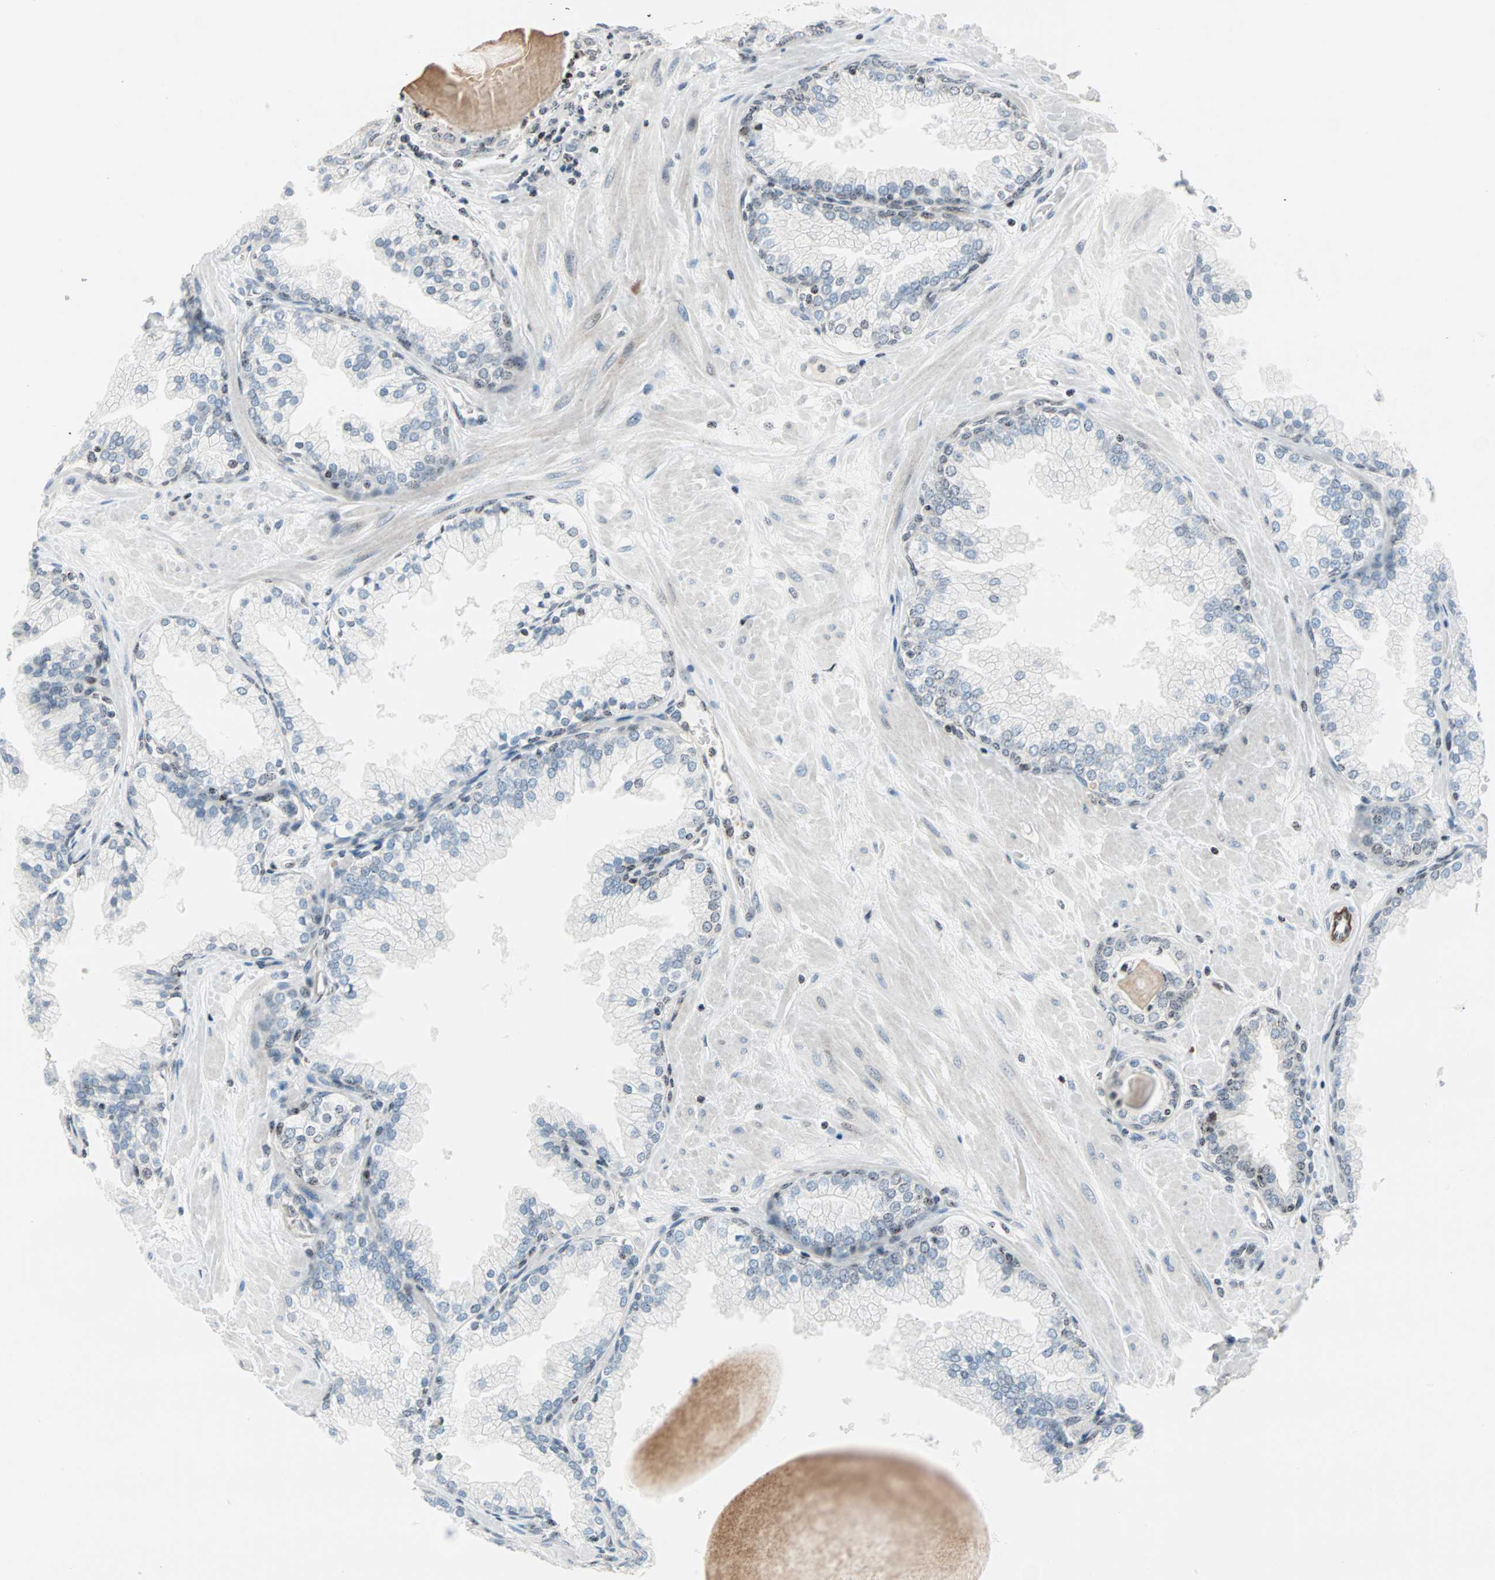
{"staining": {"intensity": "weak", "quantity": "<25%", "location": "nuclear"}, "tissue": "prostate", "cell_type": "Glandular cells", "image_type": "normal", "snomed": [{"axis": "morphology", "description": "Normal tissue, NOS"}, {"axis": "topography", "description": "Prostate"}], "caption": "This is an immunohistochemistry photomicrograph of normal human prostate. There is no positivity in glandular cells.", "gene": "CENPA", "patient": {"sex": "male", "age": 51}}